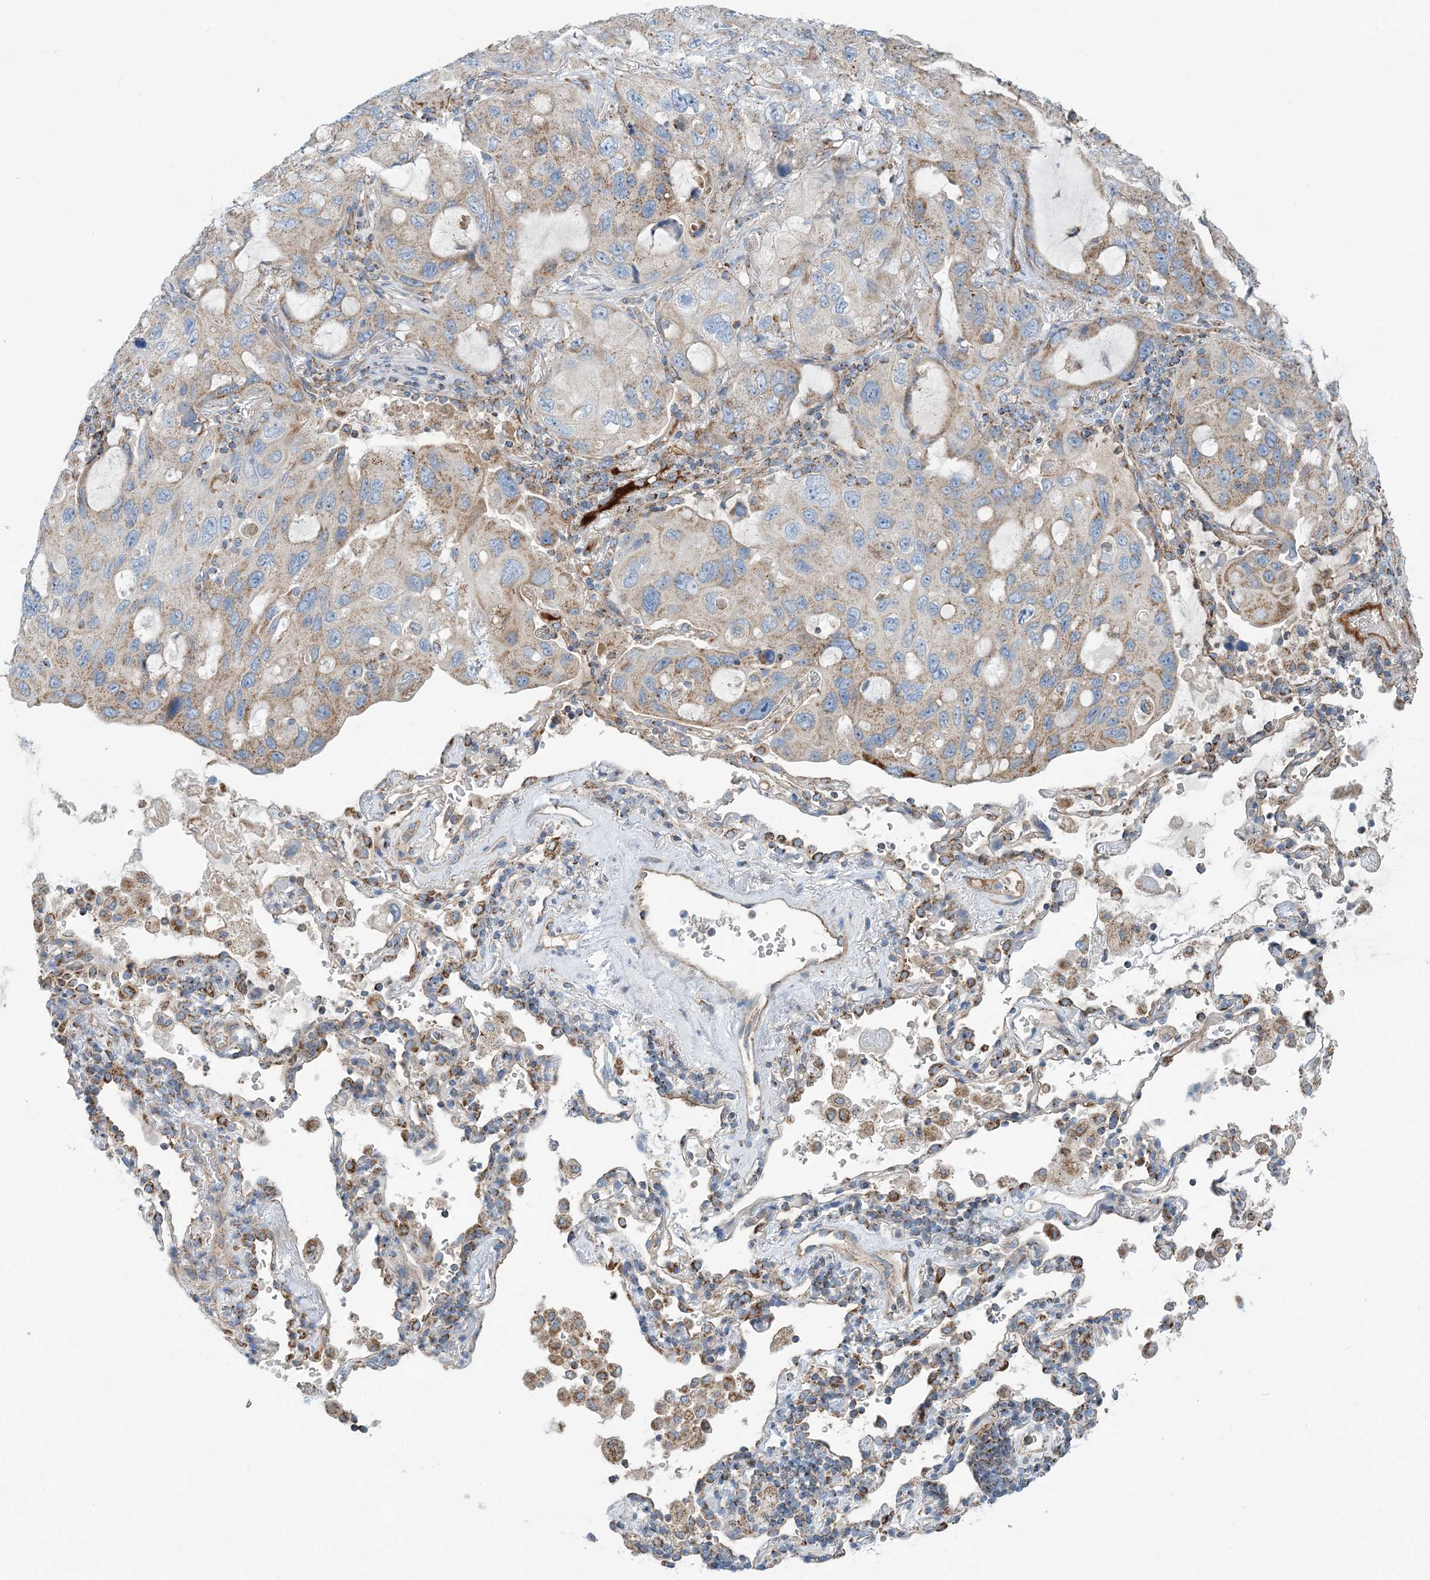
{"staining": {"intensity": "weak", "quantity": ">75%", "location": "cytoplasmic/membranous"}, "tissue": "lung cancer", "cell_type": "Tumor cells", "image_type": "cancer", "snomed": [{"axis": "morphology", "description": "Squamous cell carcinoma, NOS"}, {"axis": "topography", "description": "Lung"}], "caption": "A high-resolution photomicrograph shows IHC staining of lung cancer (squamous cell carcinoma), which shows weak cytoplasmic/membranous positivity in about >75% of tumor cells.", "gene": "PHOSPHO2", "patient": {"sex": "female", "age": 73}}